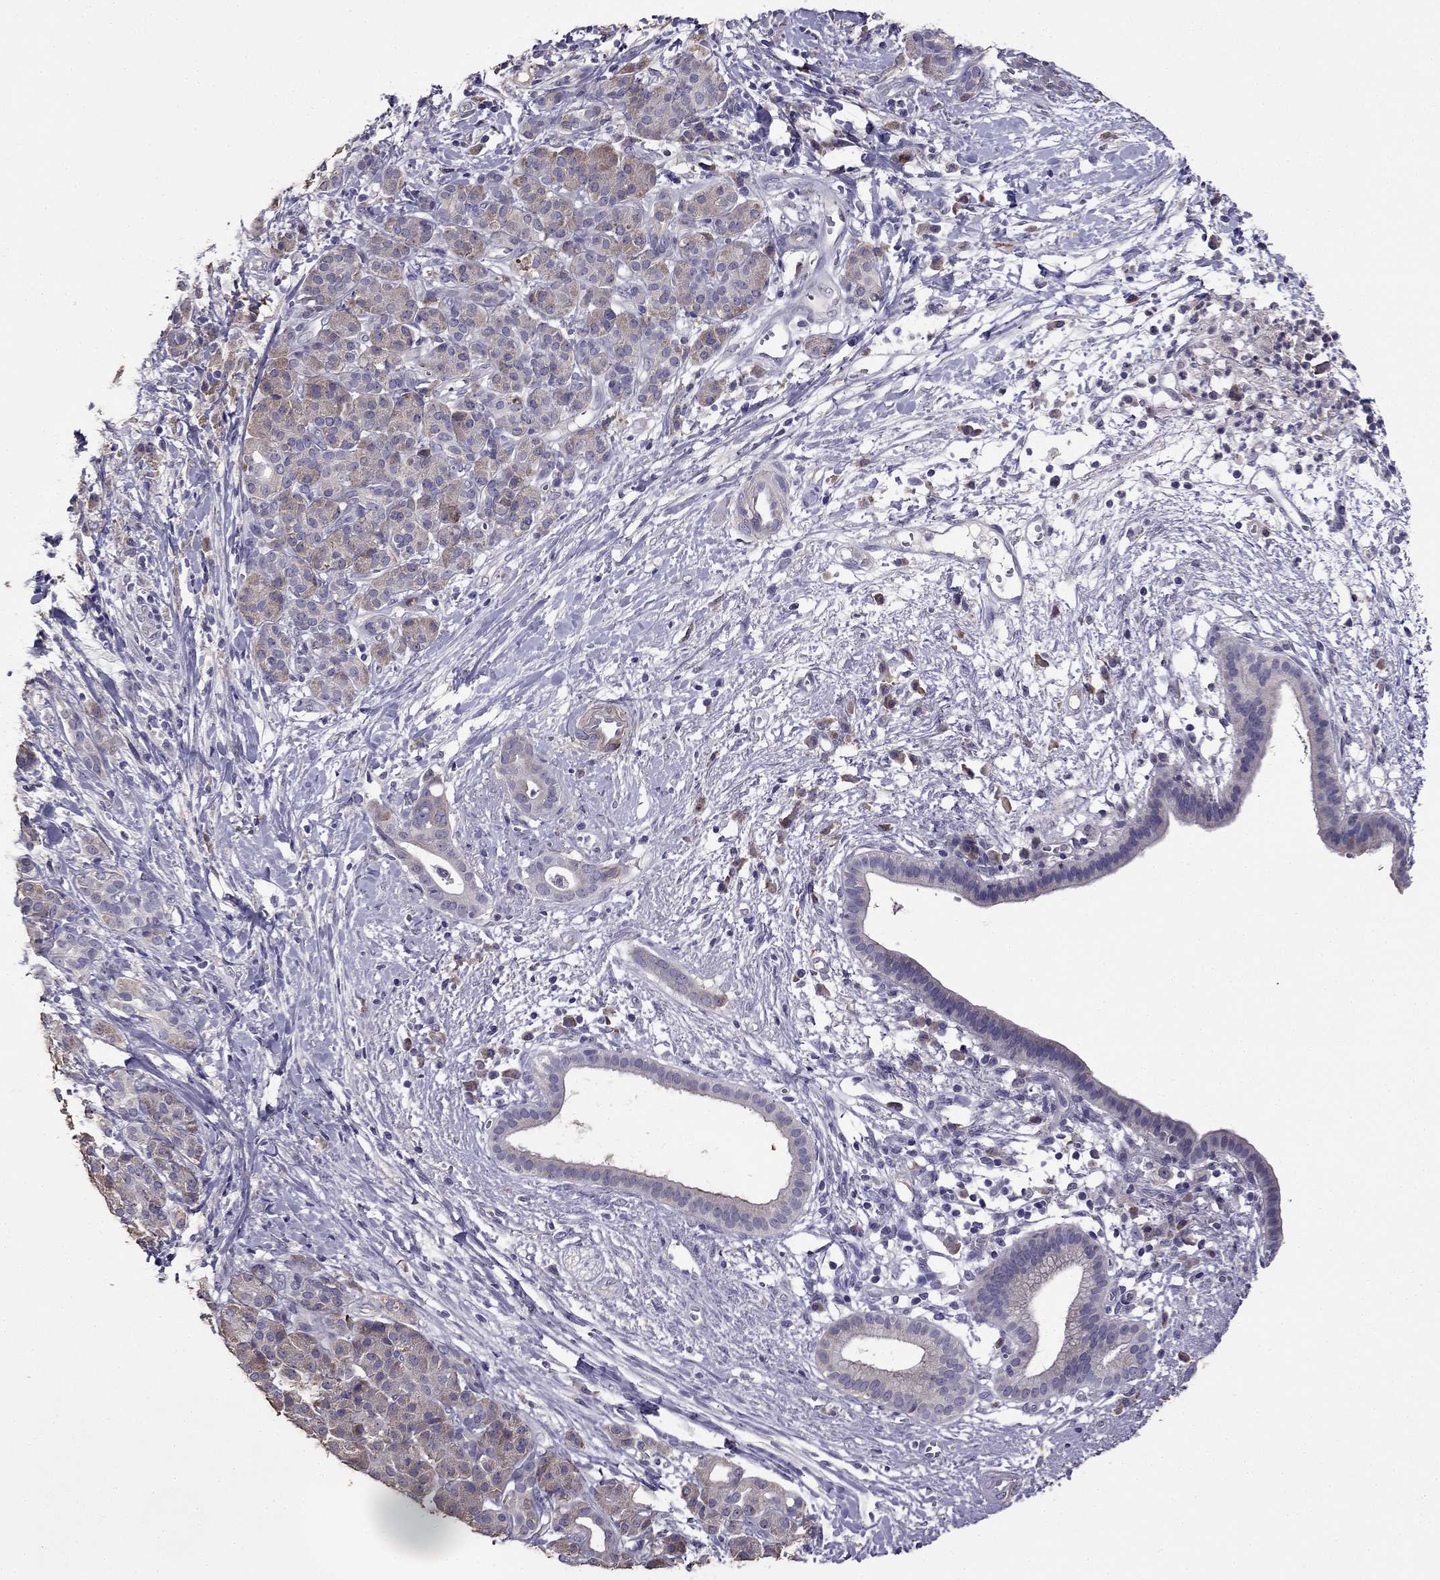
{"staining": {"intensity": "negative", "quantity": "none", "location": "none"}, "tissue": "pancreatic cancer", "cell_type": "Tumor cells", "image_type": "cancer", "snomed": [{"axis": "morphology", "description": "Adenocarcinoma, NOS"}, {"axis": "topography", "description": "Pancreas"}], "caption": "IHC of human pancreatic cancer (adenocarcinoma) shows no staining in tumor cells.", "gene": "CDH9", "patient": {"sex": "male", "age": 61}}